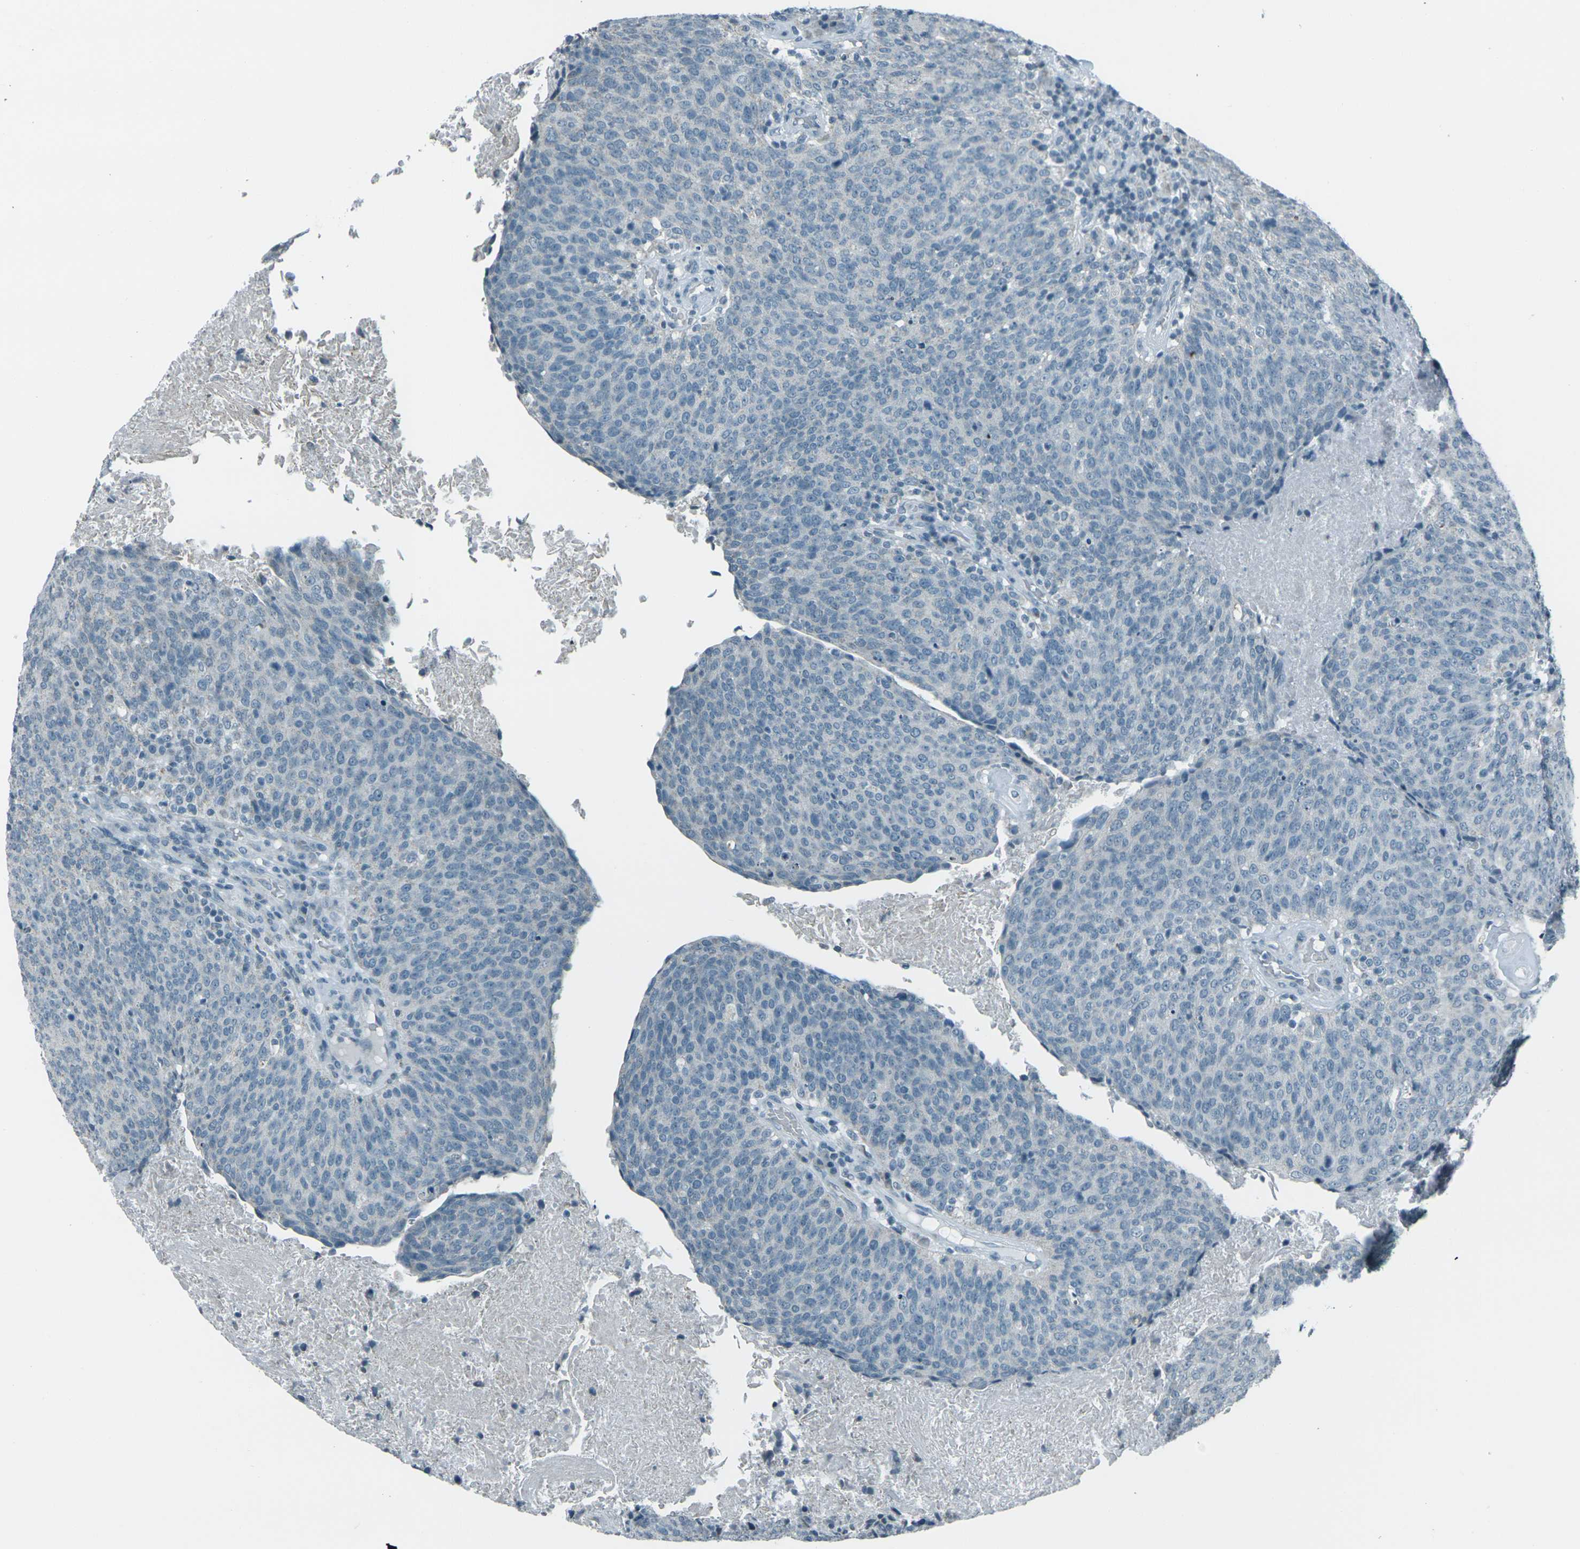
{"staining": {"intensity": "negative", "quantity": "none", "location": "none"}, "tissue": "head and neck cancer", "cell_type": "Tumor cells", "image_type": "cancer", "snomed": [{"axis": "morphology", "description": "Squamous cell carcinoma, NOS"}, {"axis": "morphology", "description": "Squamous cell carcinoma, metastatic, NOS"}, {"axis": "topography", "description": "Lymph node"}, {"axis": "topography", "description": "Head-Neck"}], "caption": "IHC of metastatic squamous cell carcinoma (head and neck) exhibits no expression in tumor cells.", "gene": "H2BC1", "patient": {"sex": "male", "age": 62}}